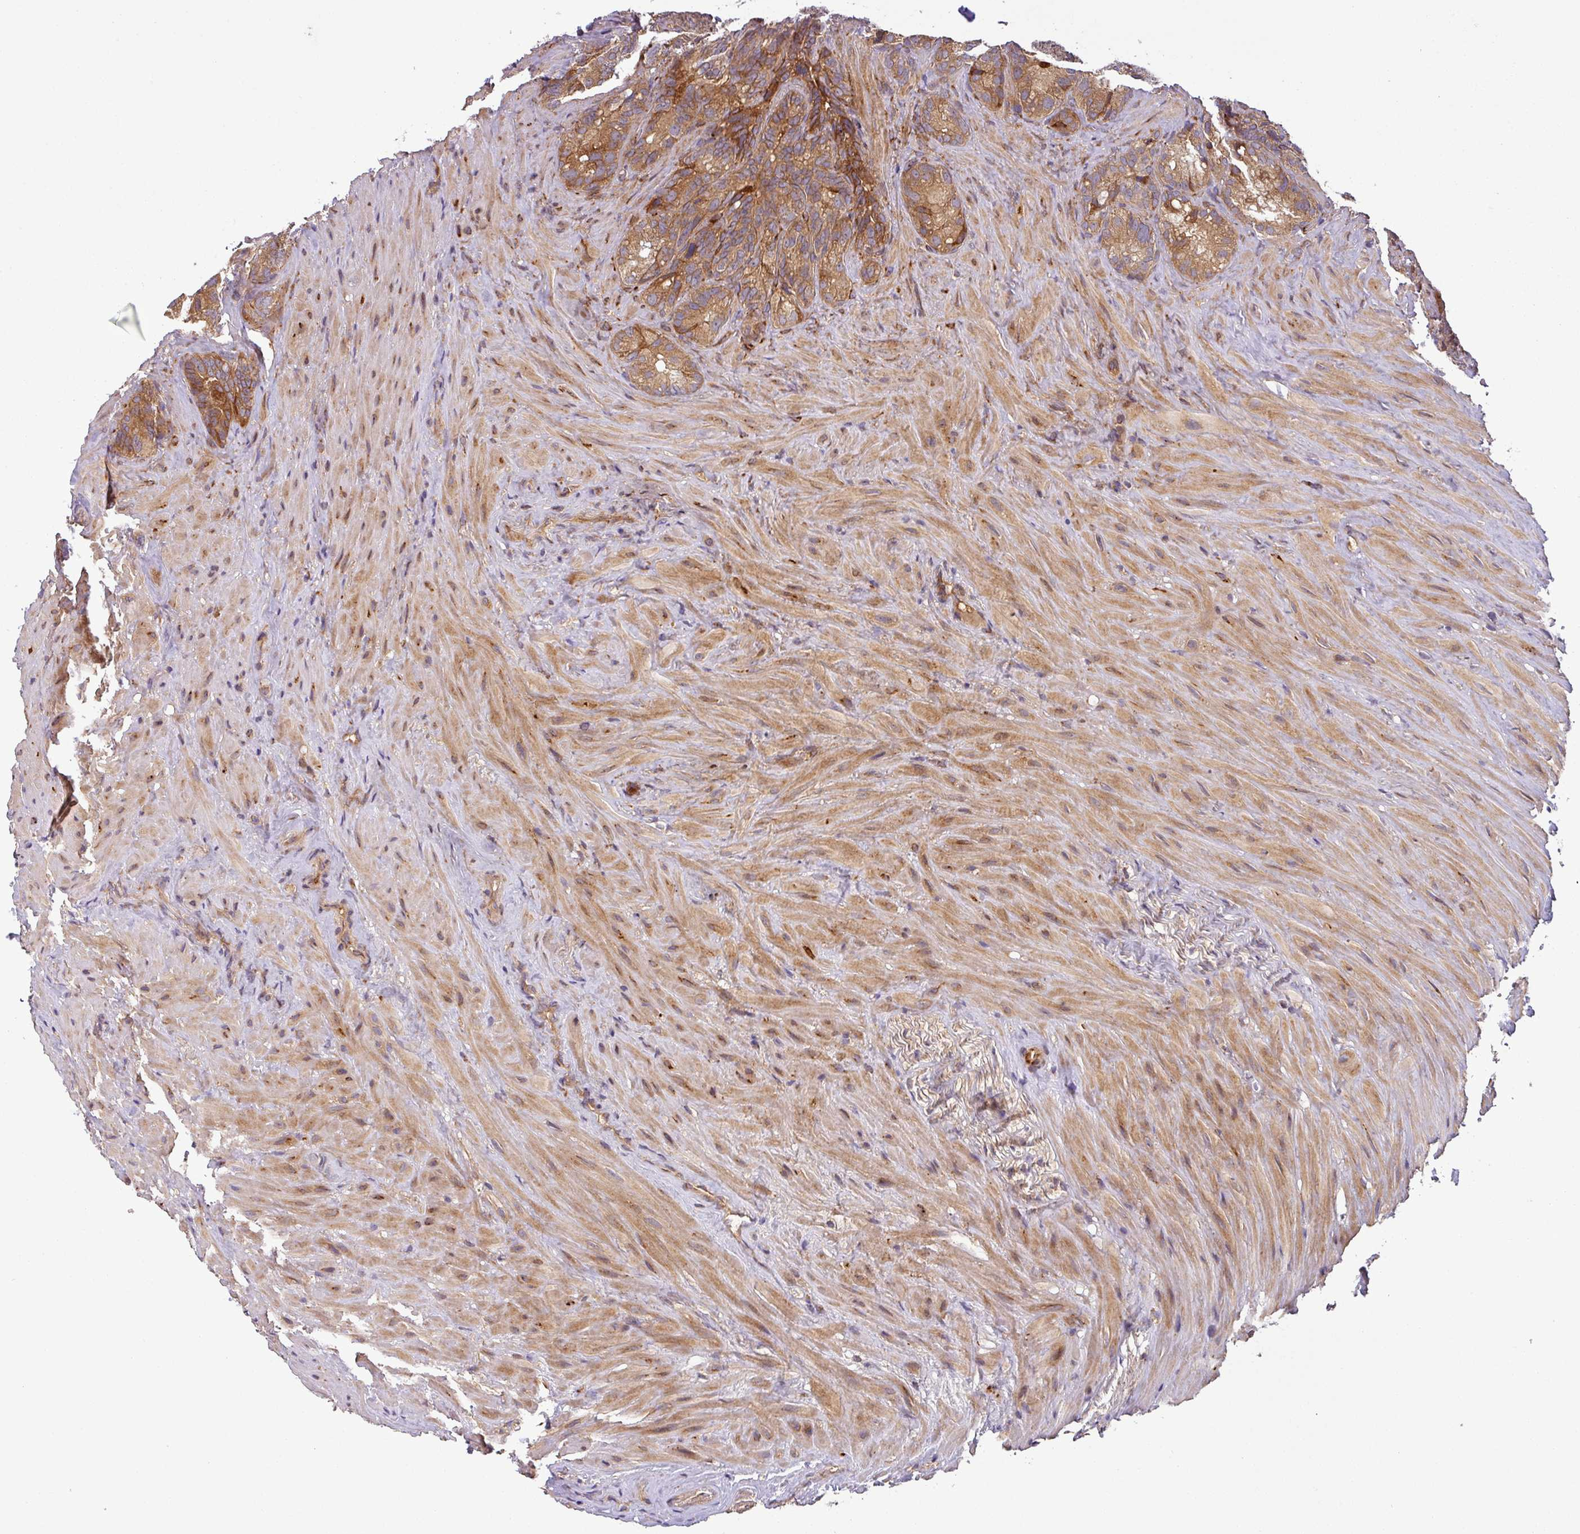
{"staining": {"intensity": "strong", "quantity": ">75%", "location": "cytoplasmic/membranous"}, "tissue": "seminal vesicle", "cell_type": "Glandular cells", "image_type": "normal", "snomed": [{"axis": "morphology", "description": "Normal tissue, NOS"}, {"axis": "topography", "description": "Seminal veicle"}], "caption": "The immunohistochemical stain labels strong cytoplasmic/membranous staining in glandular cells of normal seminal vesicle. Using DAB (3,3'-diaminobenzidine) (brown) and hematoxylin (blue) stains, captured at high magnification using brightfield microscopy.", "gene": "ART1", "patient": {"sex": "male", "age": 62}}